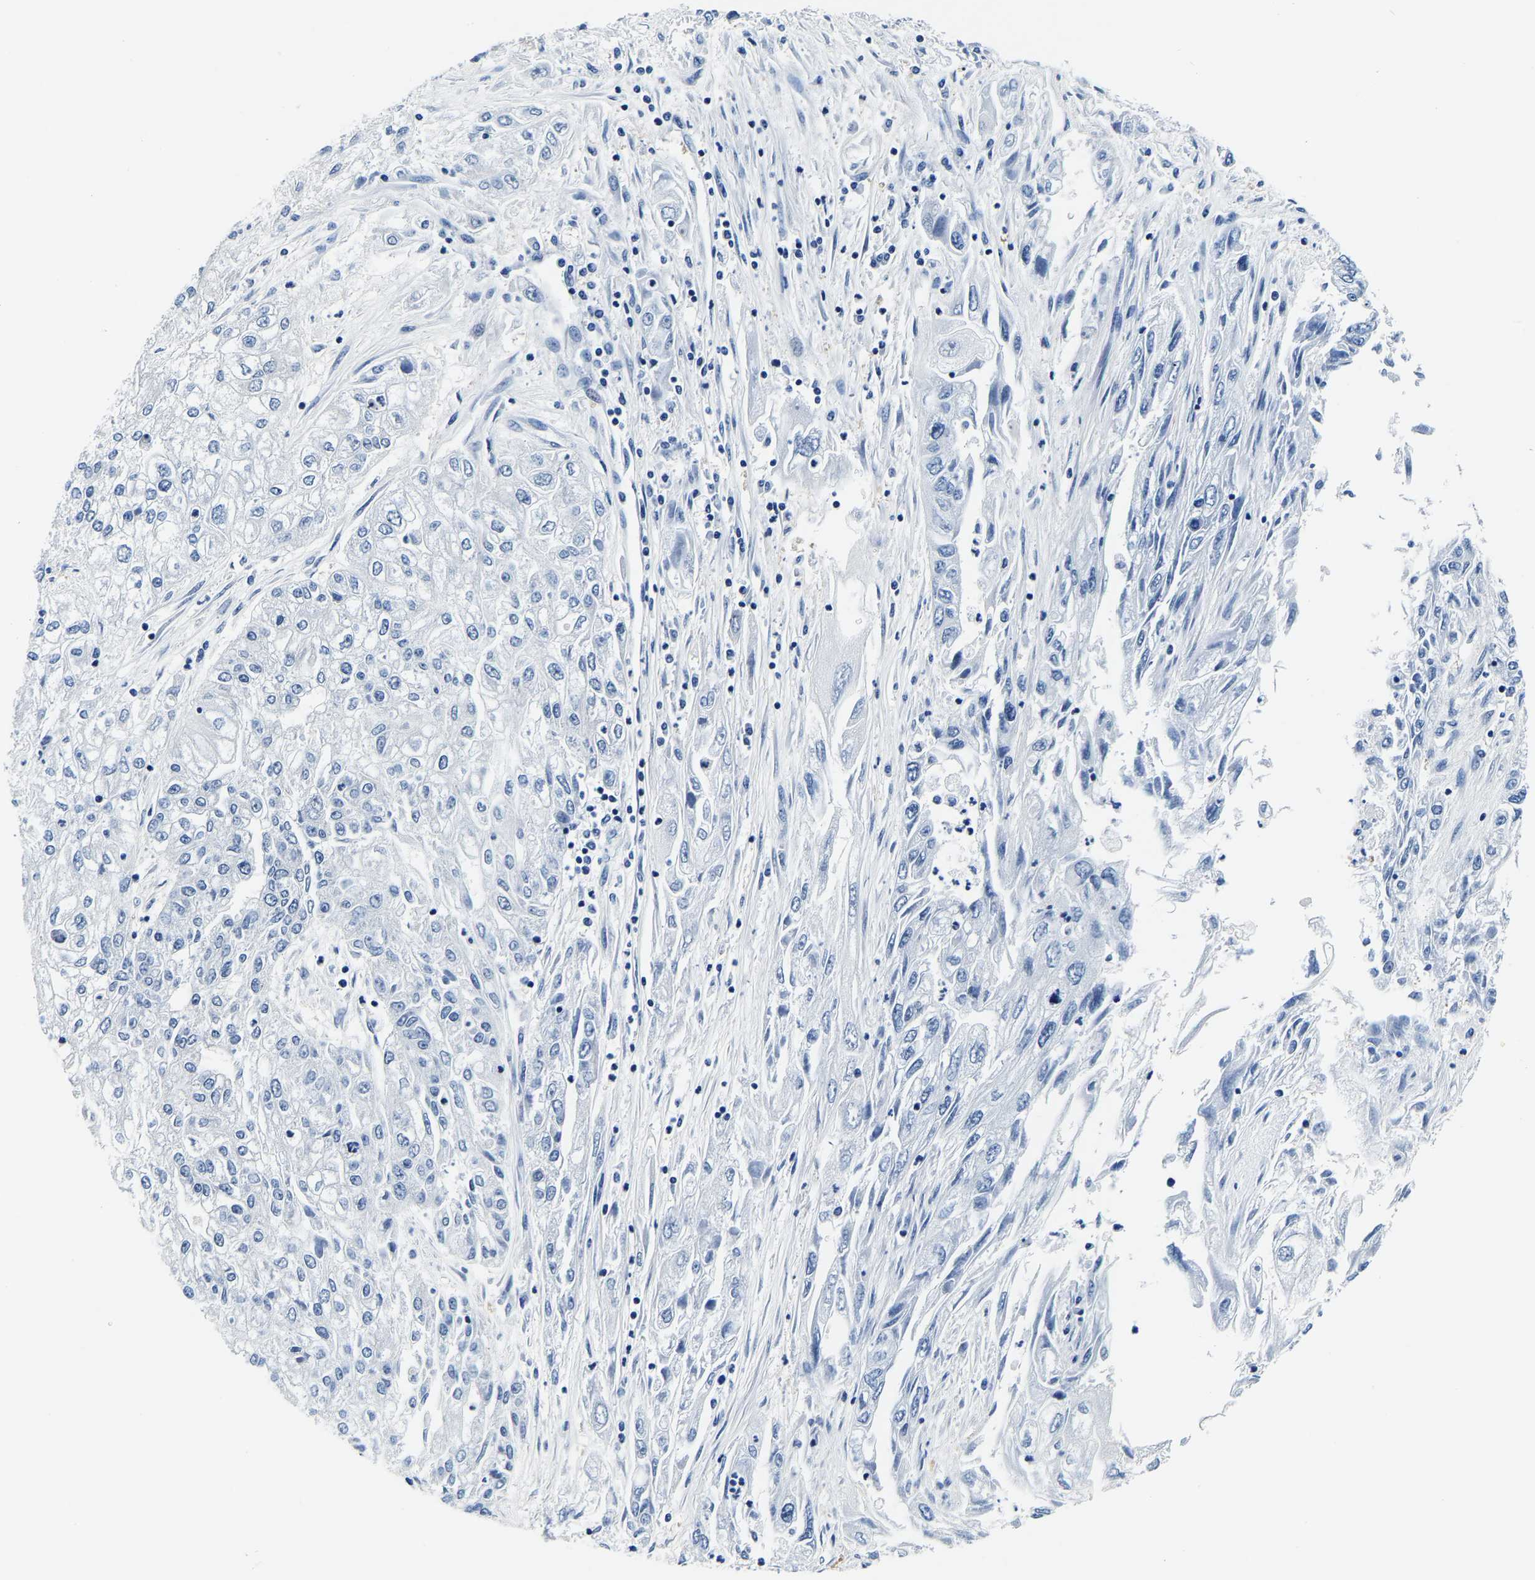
{"staining": {"intensity": "negative", "quantity": "none", "location": "none"}, "tissue": "endometrial cancer", "cell_type": "Tumor cells", "image_type": "cancer", "snomed": [{"axis": "morphology", "description": "Adenocarcinoma, NOS"}, {"axis": "topography", "description": "Endometrium"}], "caption": "A photomicrograph of human endometrial cancer is negative for staining in tumor cells. Nuclei are stained in blue.", "gene": "ACO1", "patient": {"sex": "female", "age": 49}}